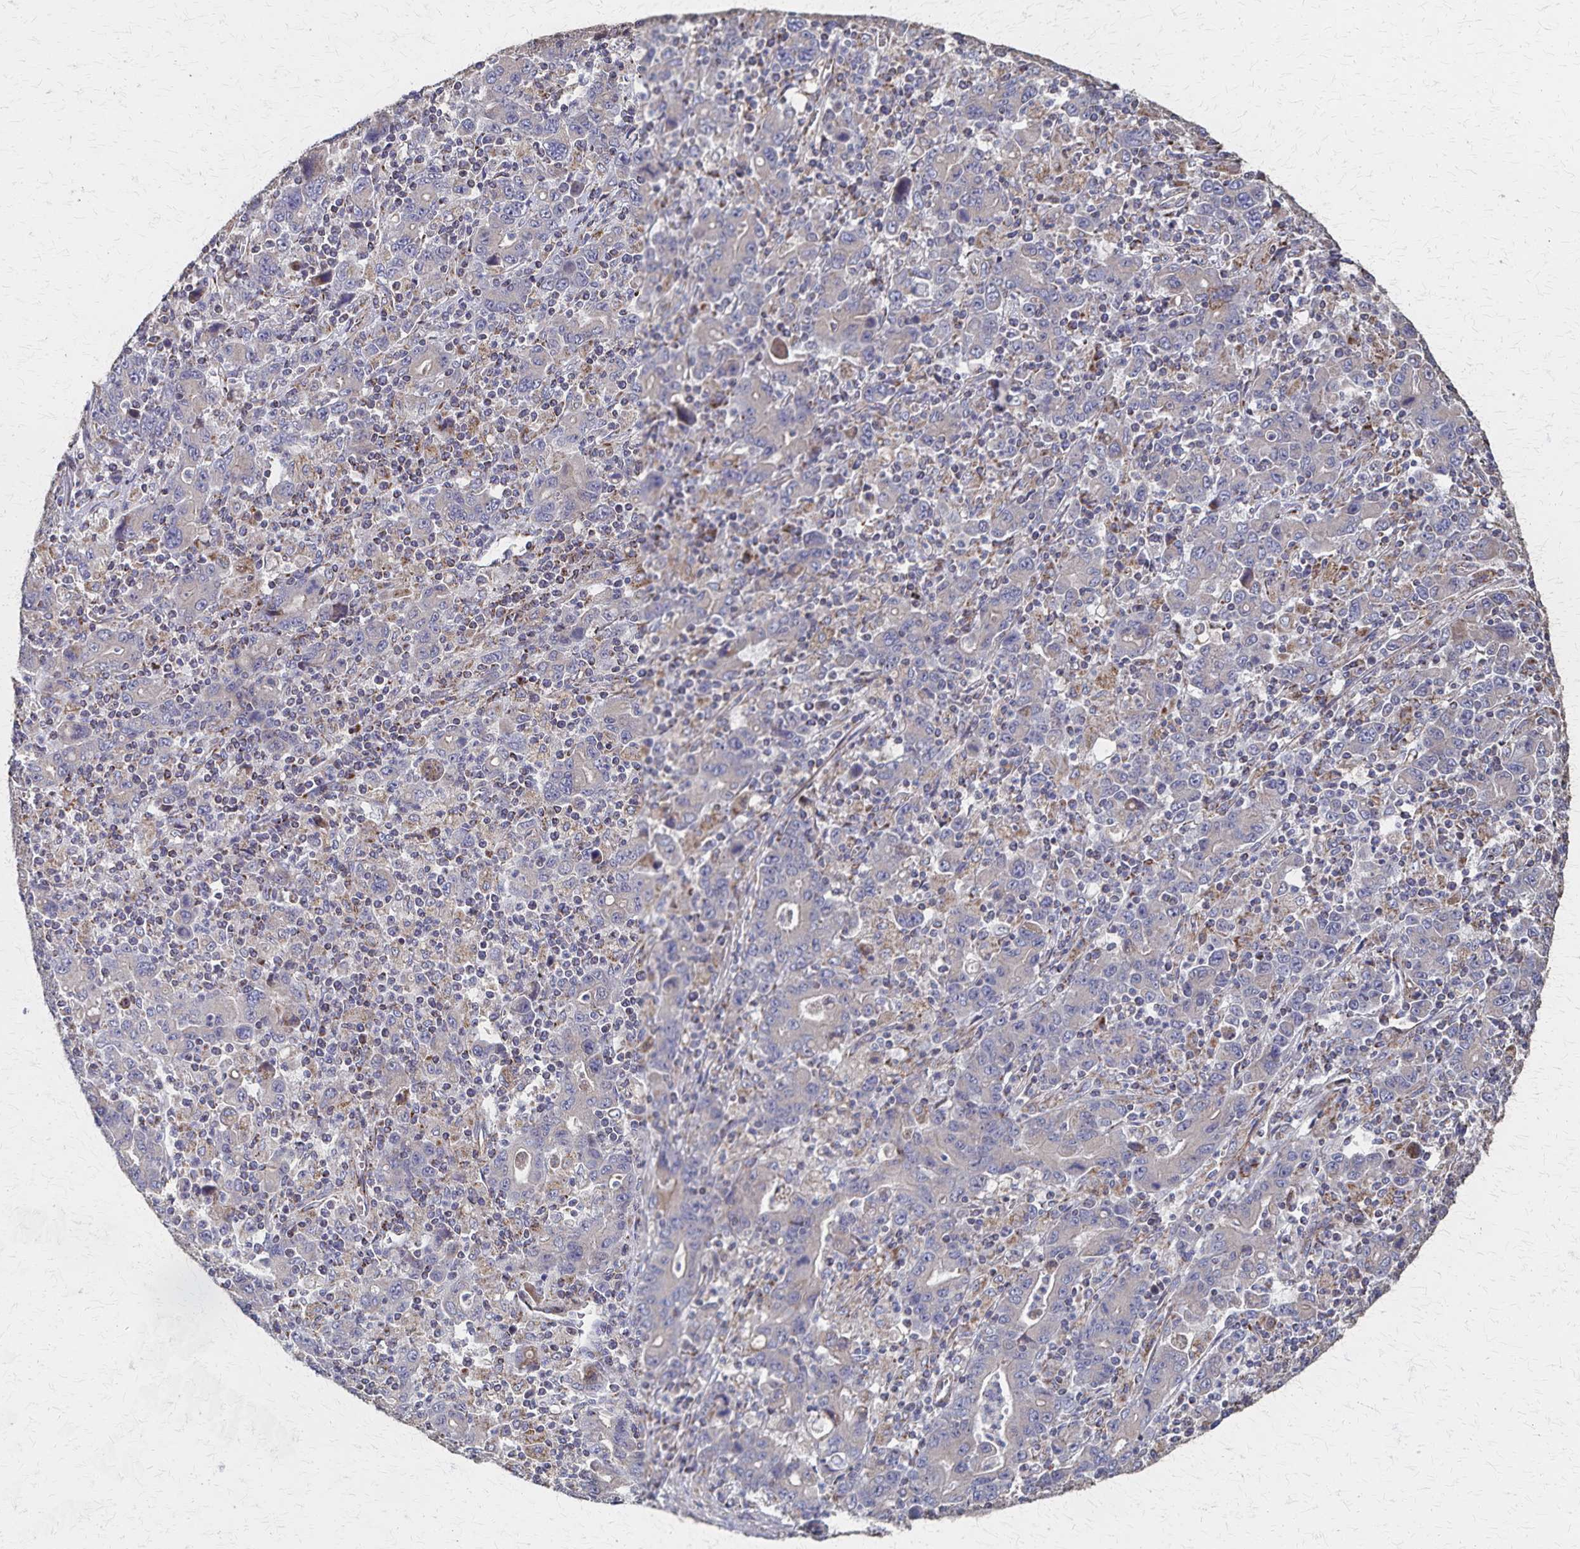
{"staining": {"intensity": "negative", "quantity": "none", "location": "none"}, "tissue": "stomach cancer", "cell_type": "Tumor cells", "image_type": "cancer", "snomed": [{"axis": "morphology", "description": "Adenocarcinoma, NOS"}, {"axis": "topography", "description": "Stomach, upper"}], "caption": "This histopathology image is of stomach cancer stained with immunohistochemistry to label a protein in brown with the nuclei are counter-stained blue. There is no staining in tumor cells.", "gene": "PGAP2", "patient": {"sex": "male", "age": 69}}